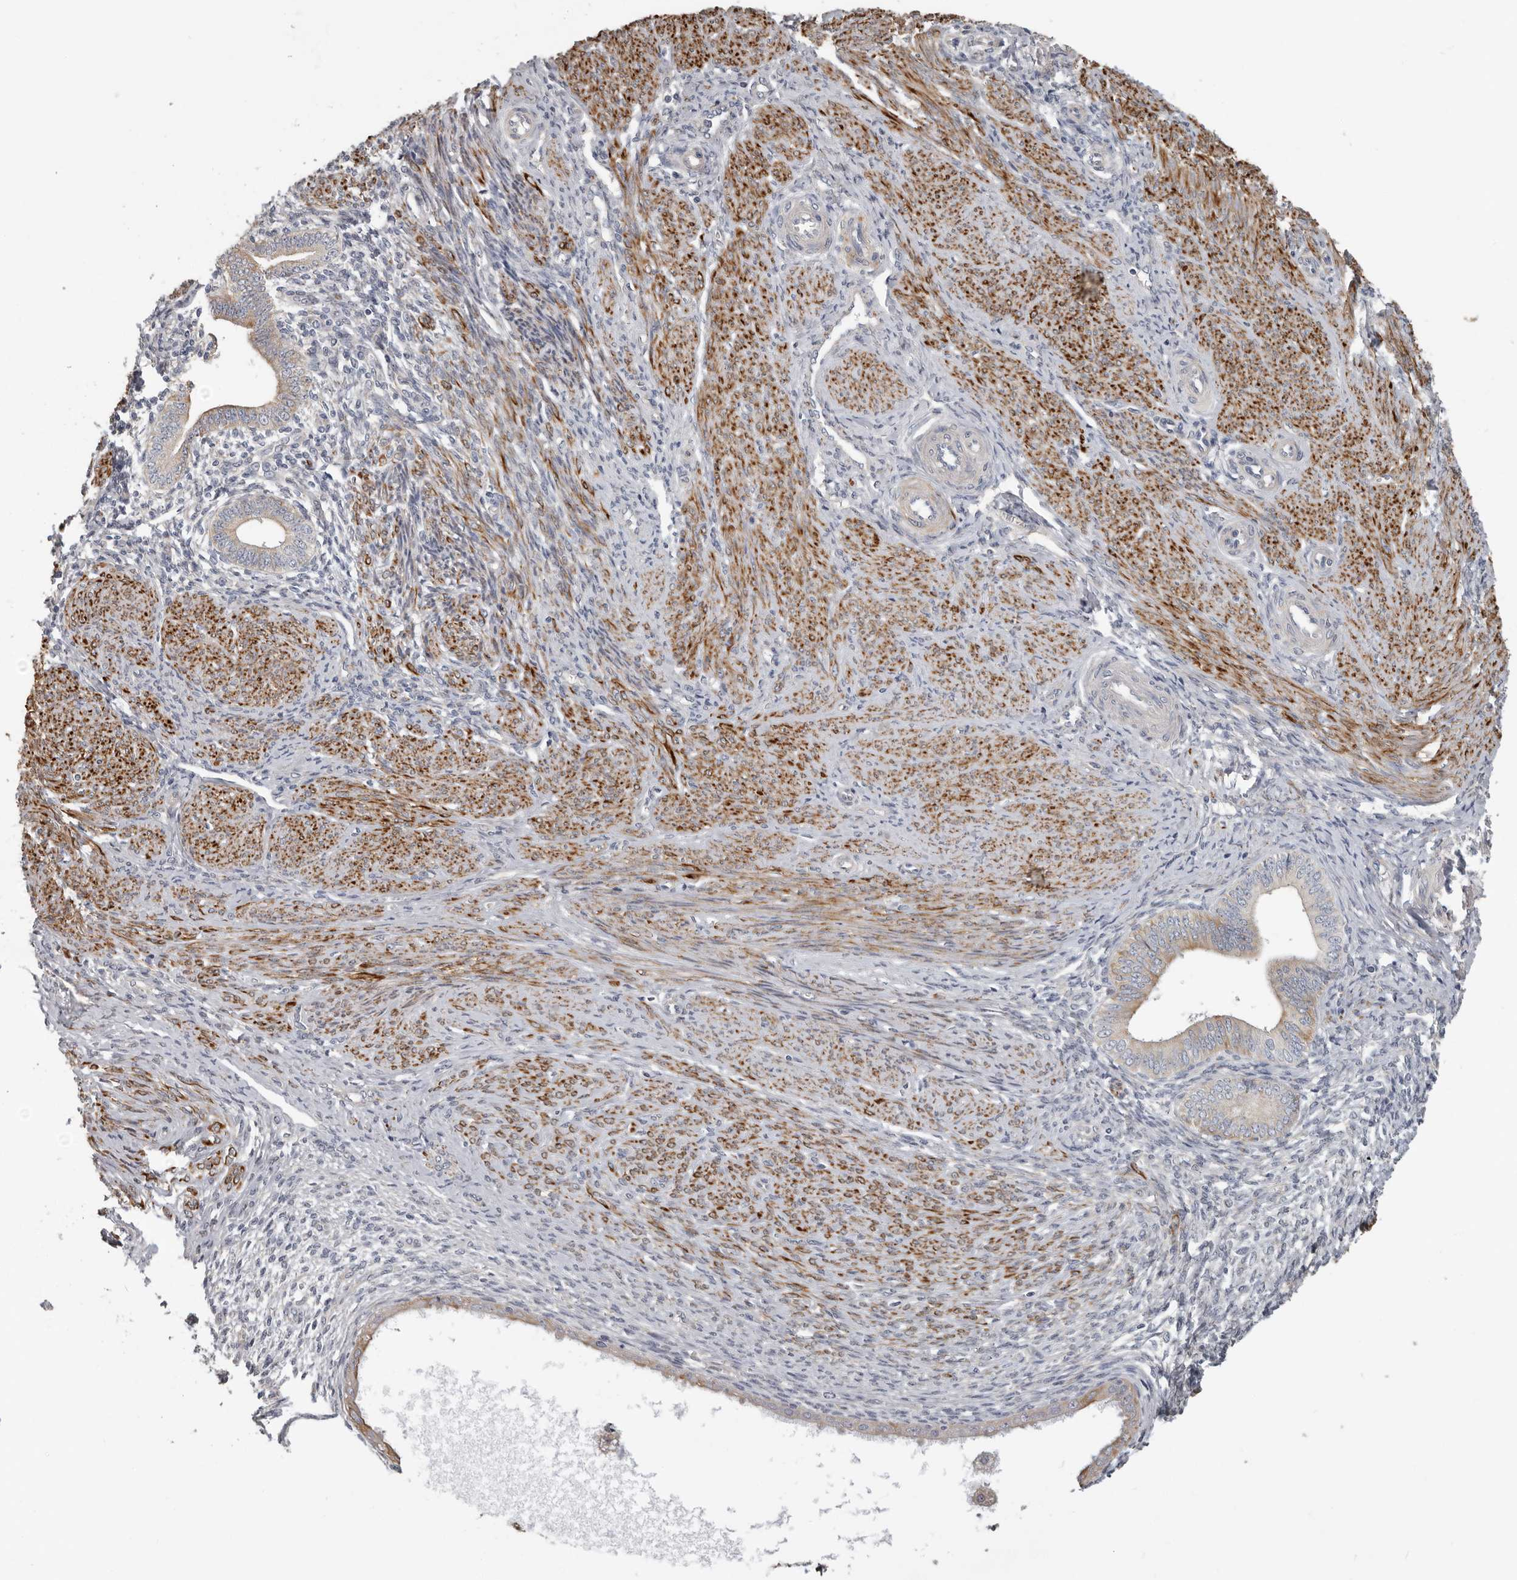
{"staining": {"intensity": "negative", "quantity": "none", "location": "none"}, "tissue": "endometrium", "cell_type": "Cells in endometrial stroma", "image_type": "normal", "snomed": [{"axis": "morphology", "description": "Normal tissue, NOS"}, {"axis": "topography", "description": "Endometrium"}], "caption": "The image reveals no significant positivity in cells in endometrial stroma of endometrium.", "gene": "UNK", "patient": {"sex": "female", "age": 42}}